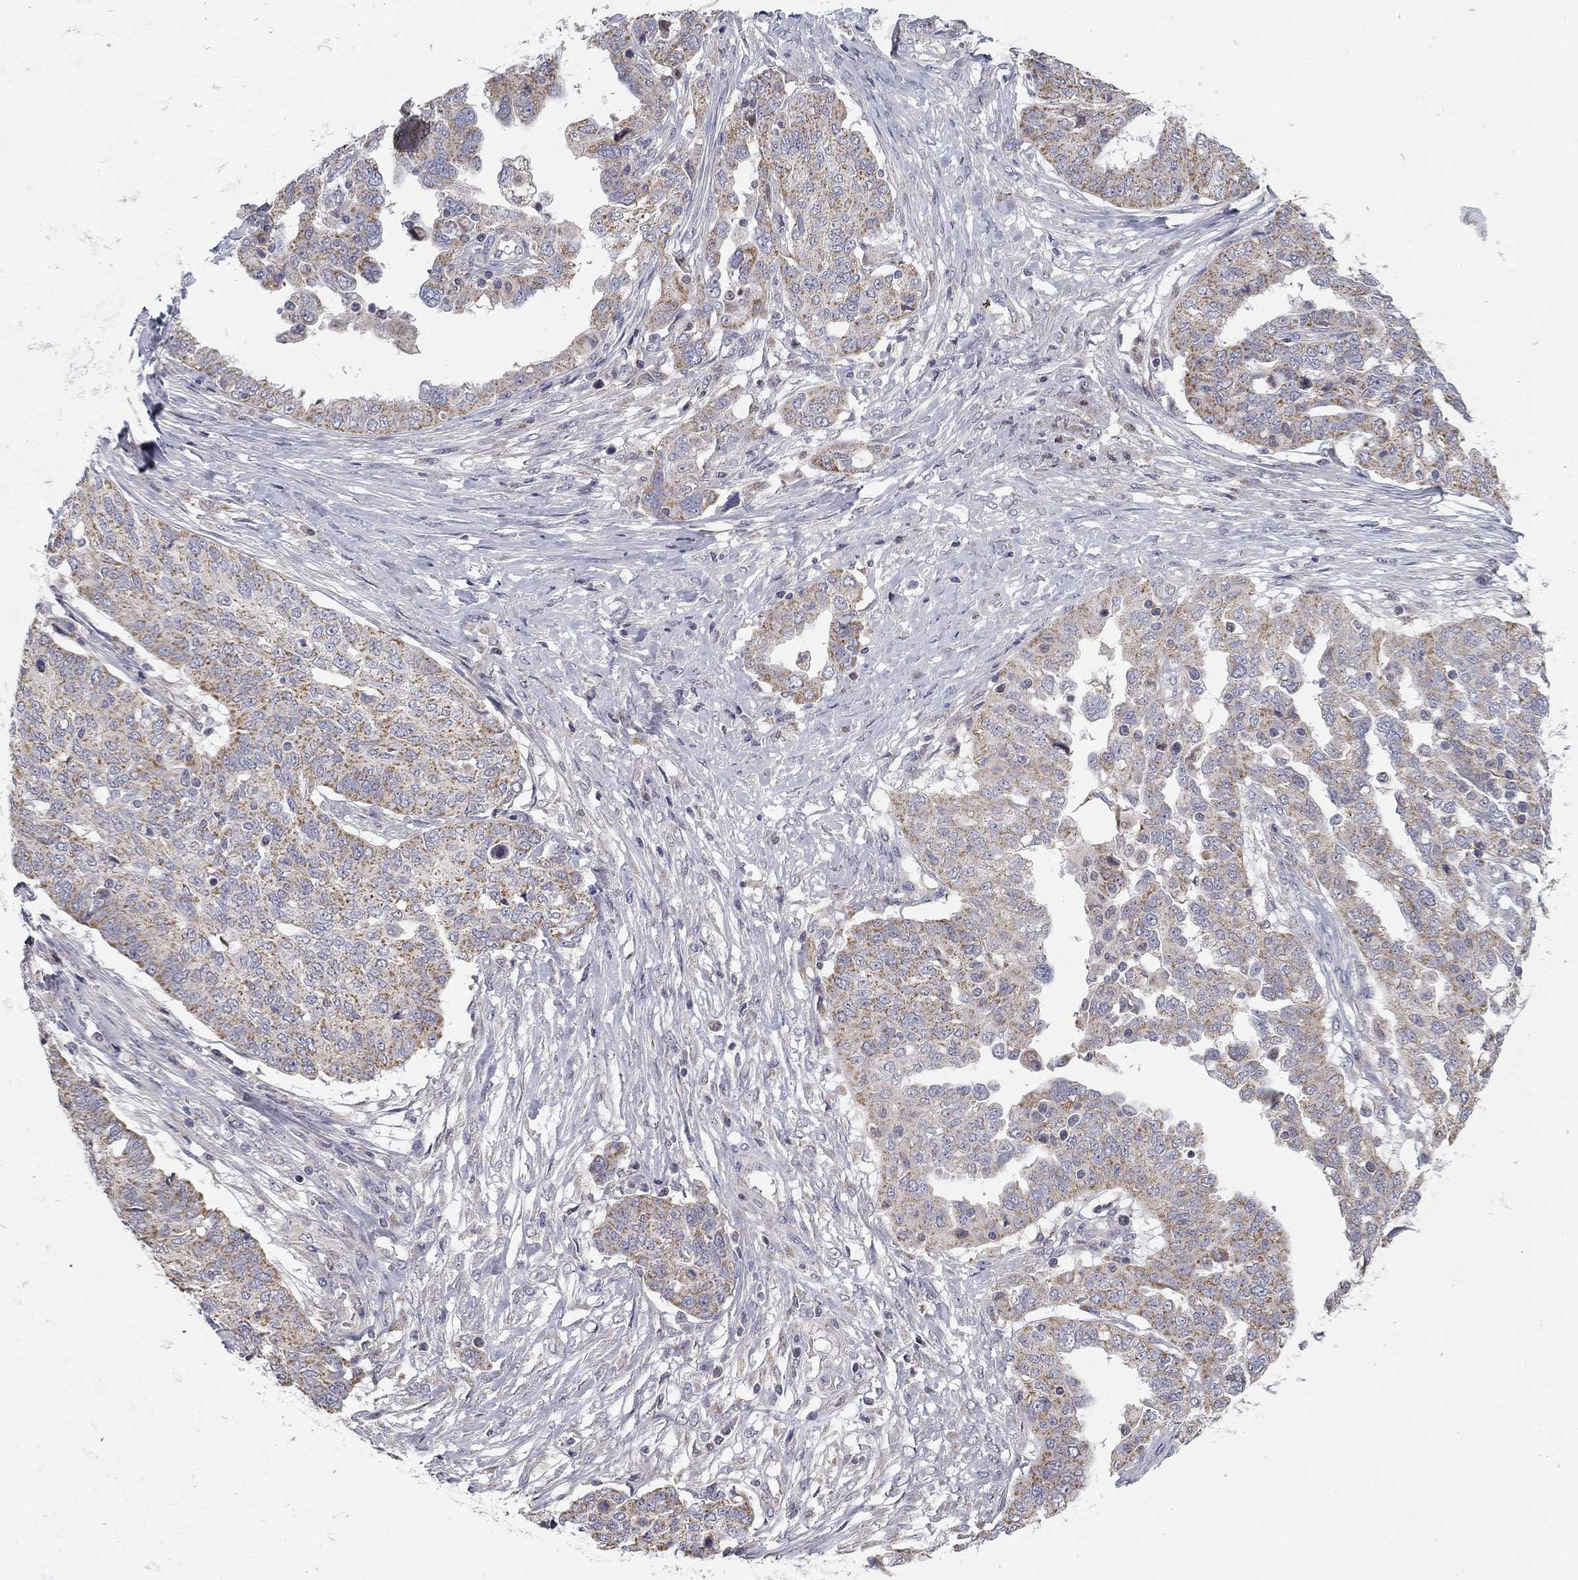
{"staining": {"intensity": "weak", "quantity": "25%-75%", "location": "cytoplasmic/membranous"}, "tissue": "ovarian cancer", "cell_type": "Tumor cells", "image_type": "cancer", "snomed": [{"axis": "morphology", "description": "Cystadenocarcinoma, serous, NOS"}, {"axis": "topography", "description": "Ovary"}], "caption": "Immunohistochemistry (IHC) photomicrograph of neoplastic tissue: human ovarian cancer stained using IHC demonstrates low levels of weak protein expression localized specifically in the cytoplasmic/membranous of tumor cells, appearing as a cytoplasmic/membranous brown color.", "gene": "SLC2A9", "patient": {"sex": "female", "age": 67}}